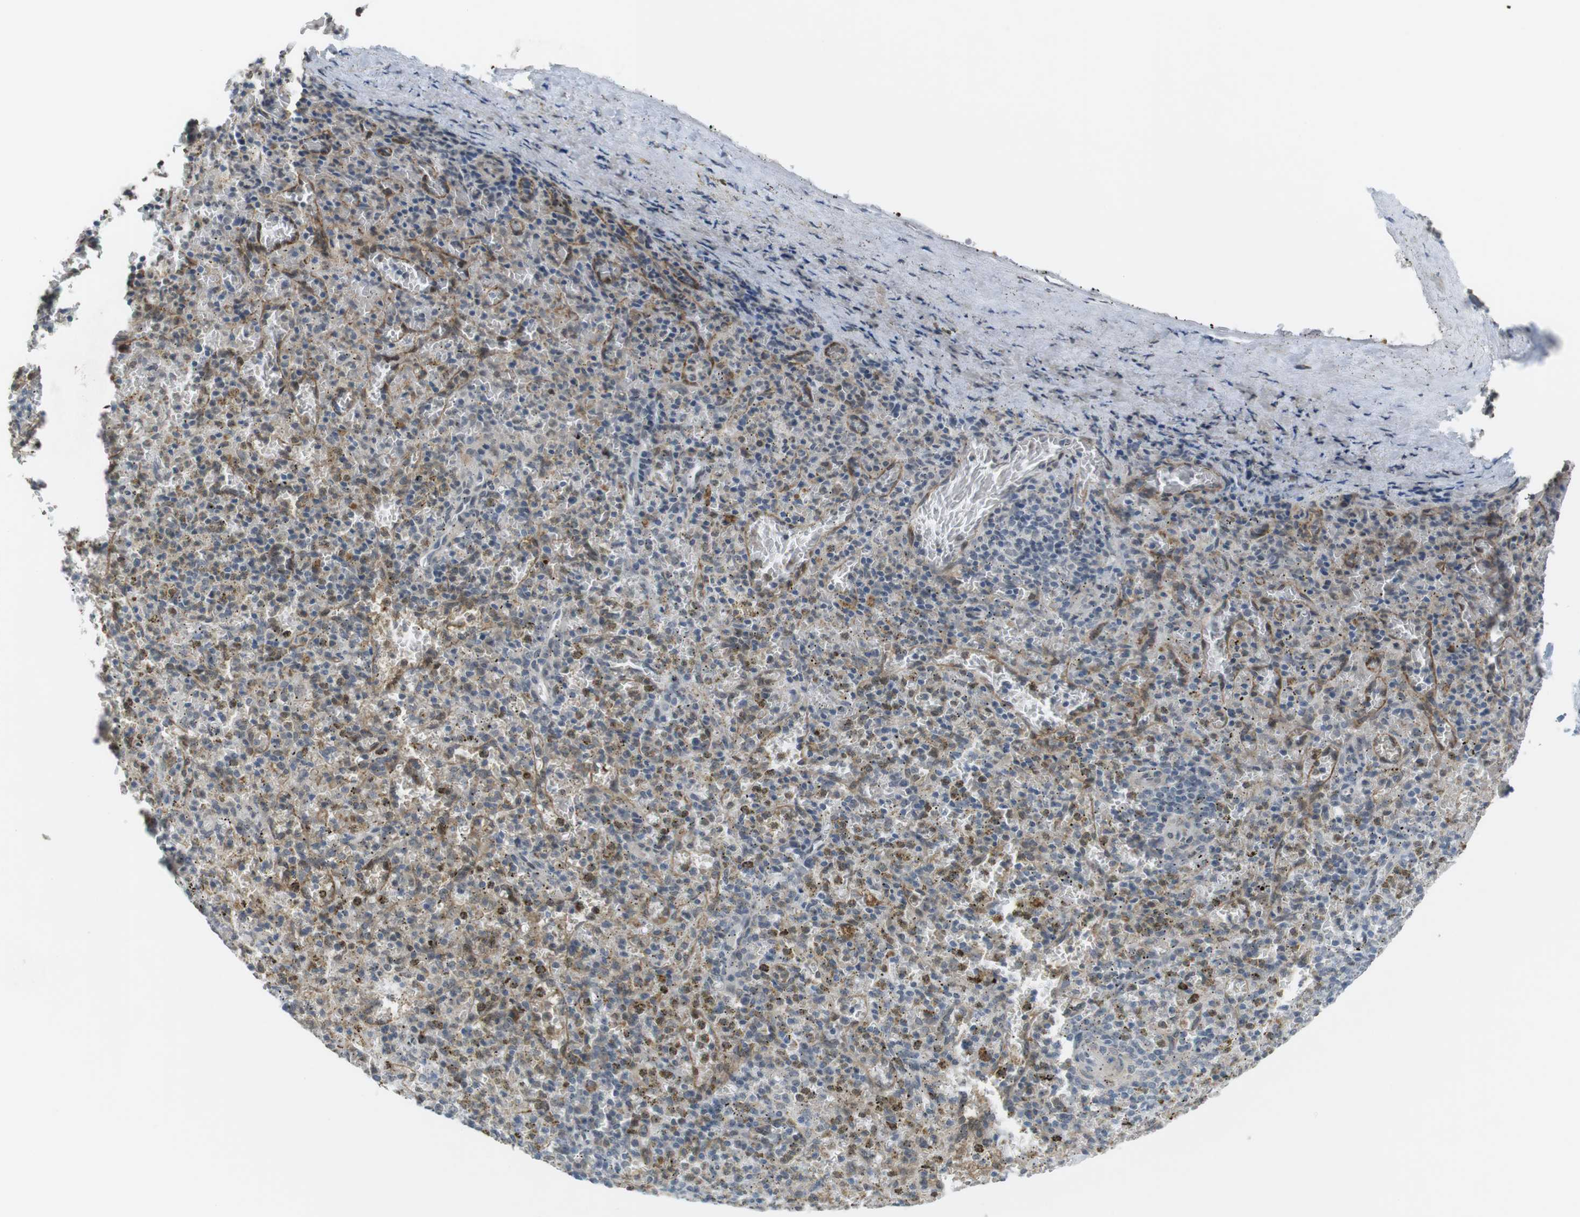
{"staining": {"intensity": "negative", "quantity": "none", "location": "none"}, "tissue": "spleen", "cell_type": "Cells in red pulp", "image_type": "normal", "snomed": [{"axis": "morphology", "description": "Normal tissue, NOS"}, {"axis": "topography", "description": "Spleen"}], "caption": "Cells in red pulp show no significant protein positivity in benign spleen. The staining is performed using DAB brown chromogen with nuclei counter-stained in using hematoxylin.", "gene": "FZD10", "patient": {"sex": "male", "age": 72}}